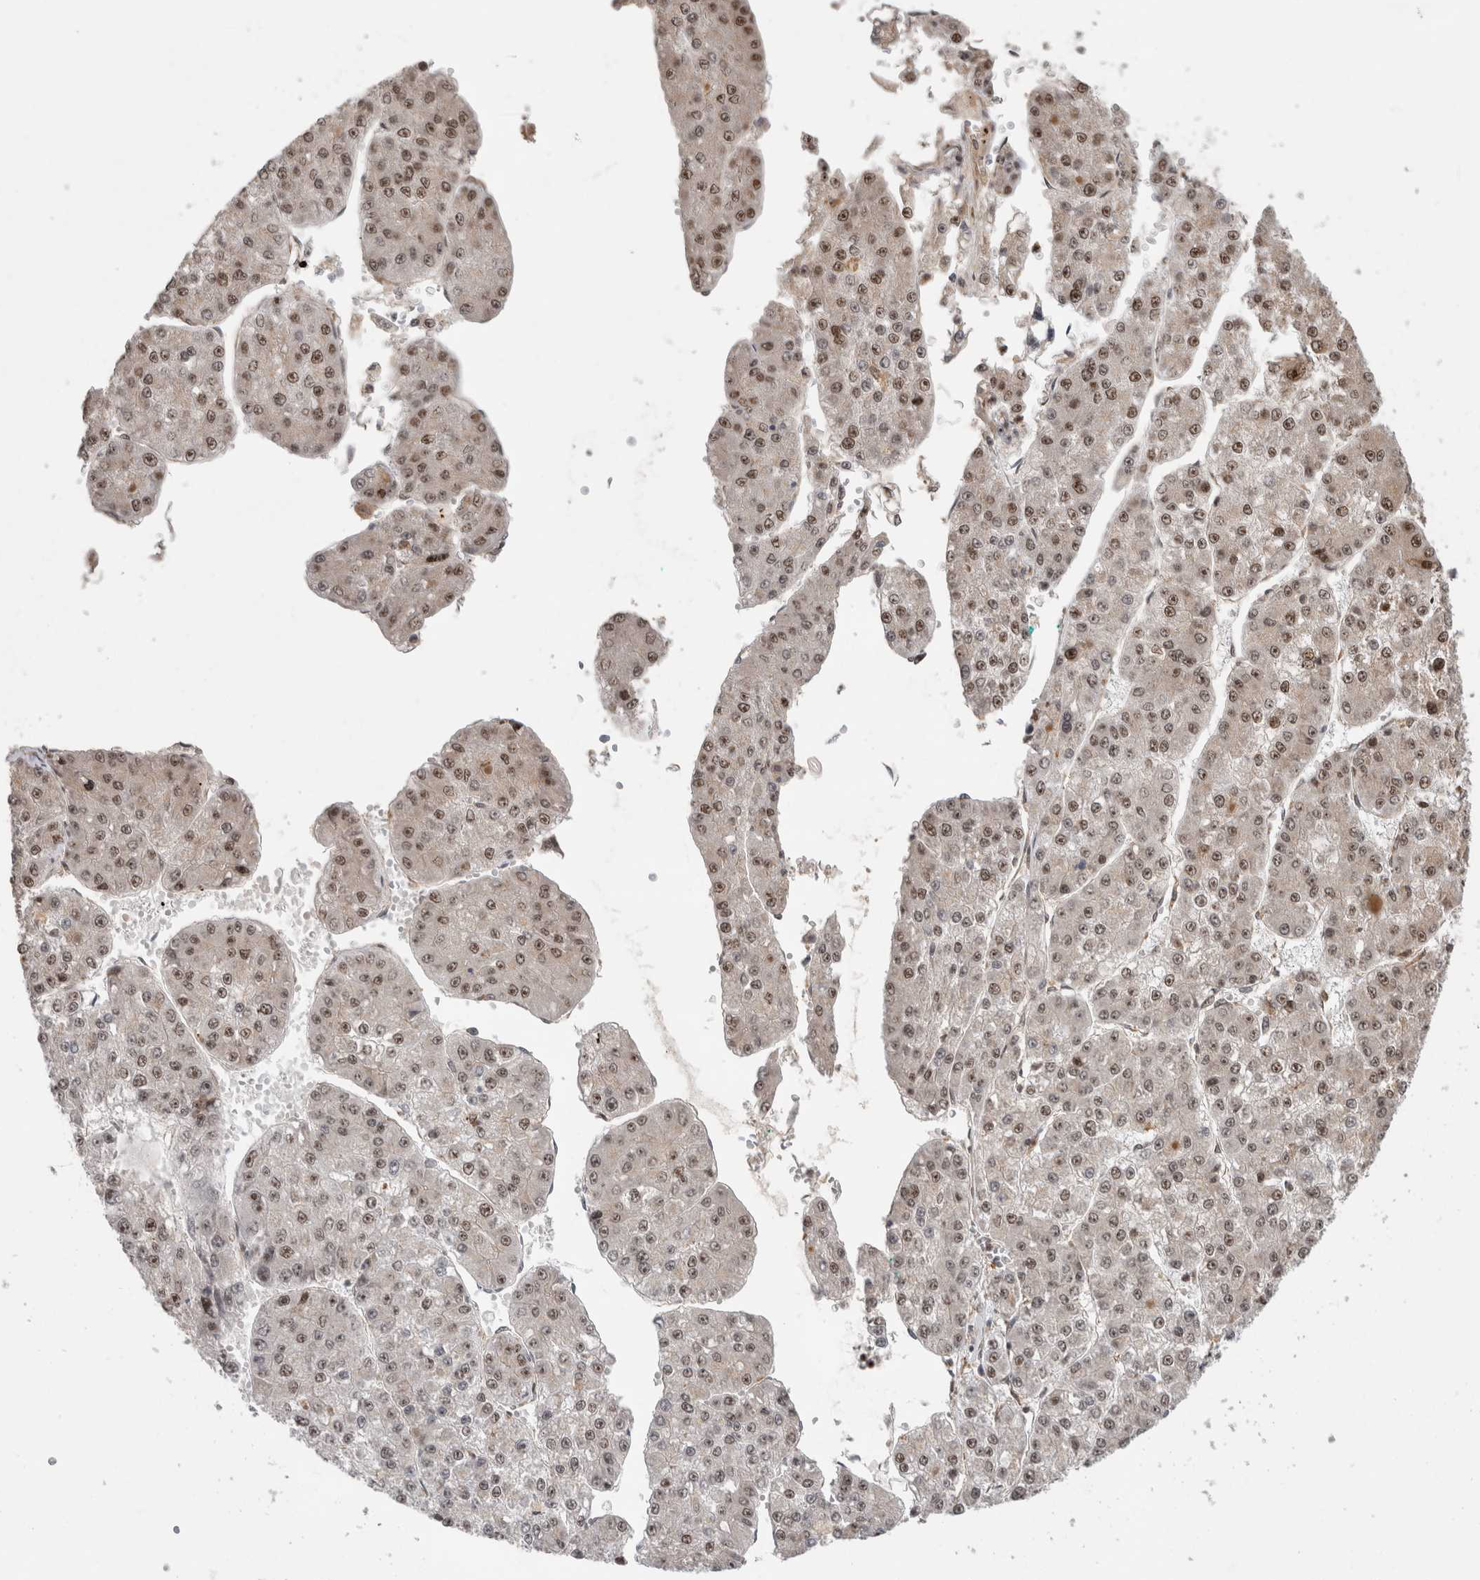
{"staining": {"intensity": "moderate", "quantity": ">75%", "location": "nuclear"}, "tissue": "liver cancer", "cell_type": "Tumor cells", "image_type": "cancer", "snomed": [{"axis": "morphology", "description": "Carcinoma, Hepatocellular, NOS"}, {"axis": "topography", "description": "Liver"}], "caption": "Moderate nuclear protein expression is present in approximately >75% of tumor cells in liver cancer. (DAB (3,3'-diaminobenzidine) = brown stain, brightfield microscopy at high magnification).", "gene": "WASF2", "patient": {"sex": "female", "age": 73}}